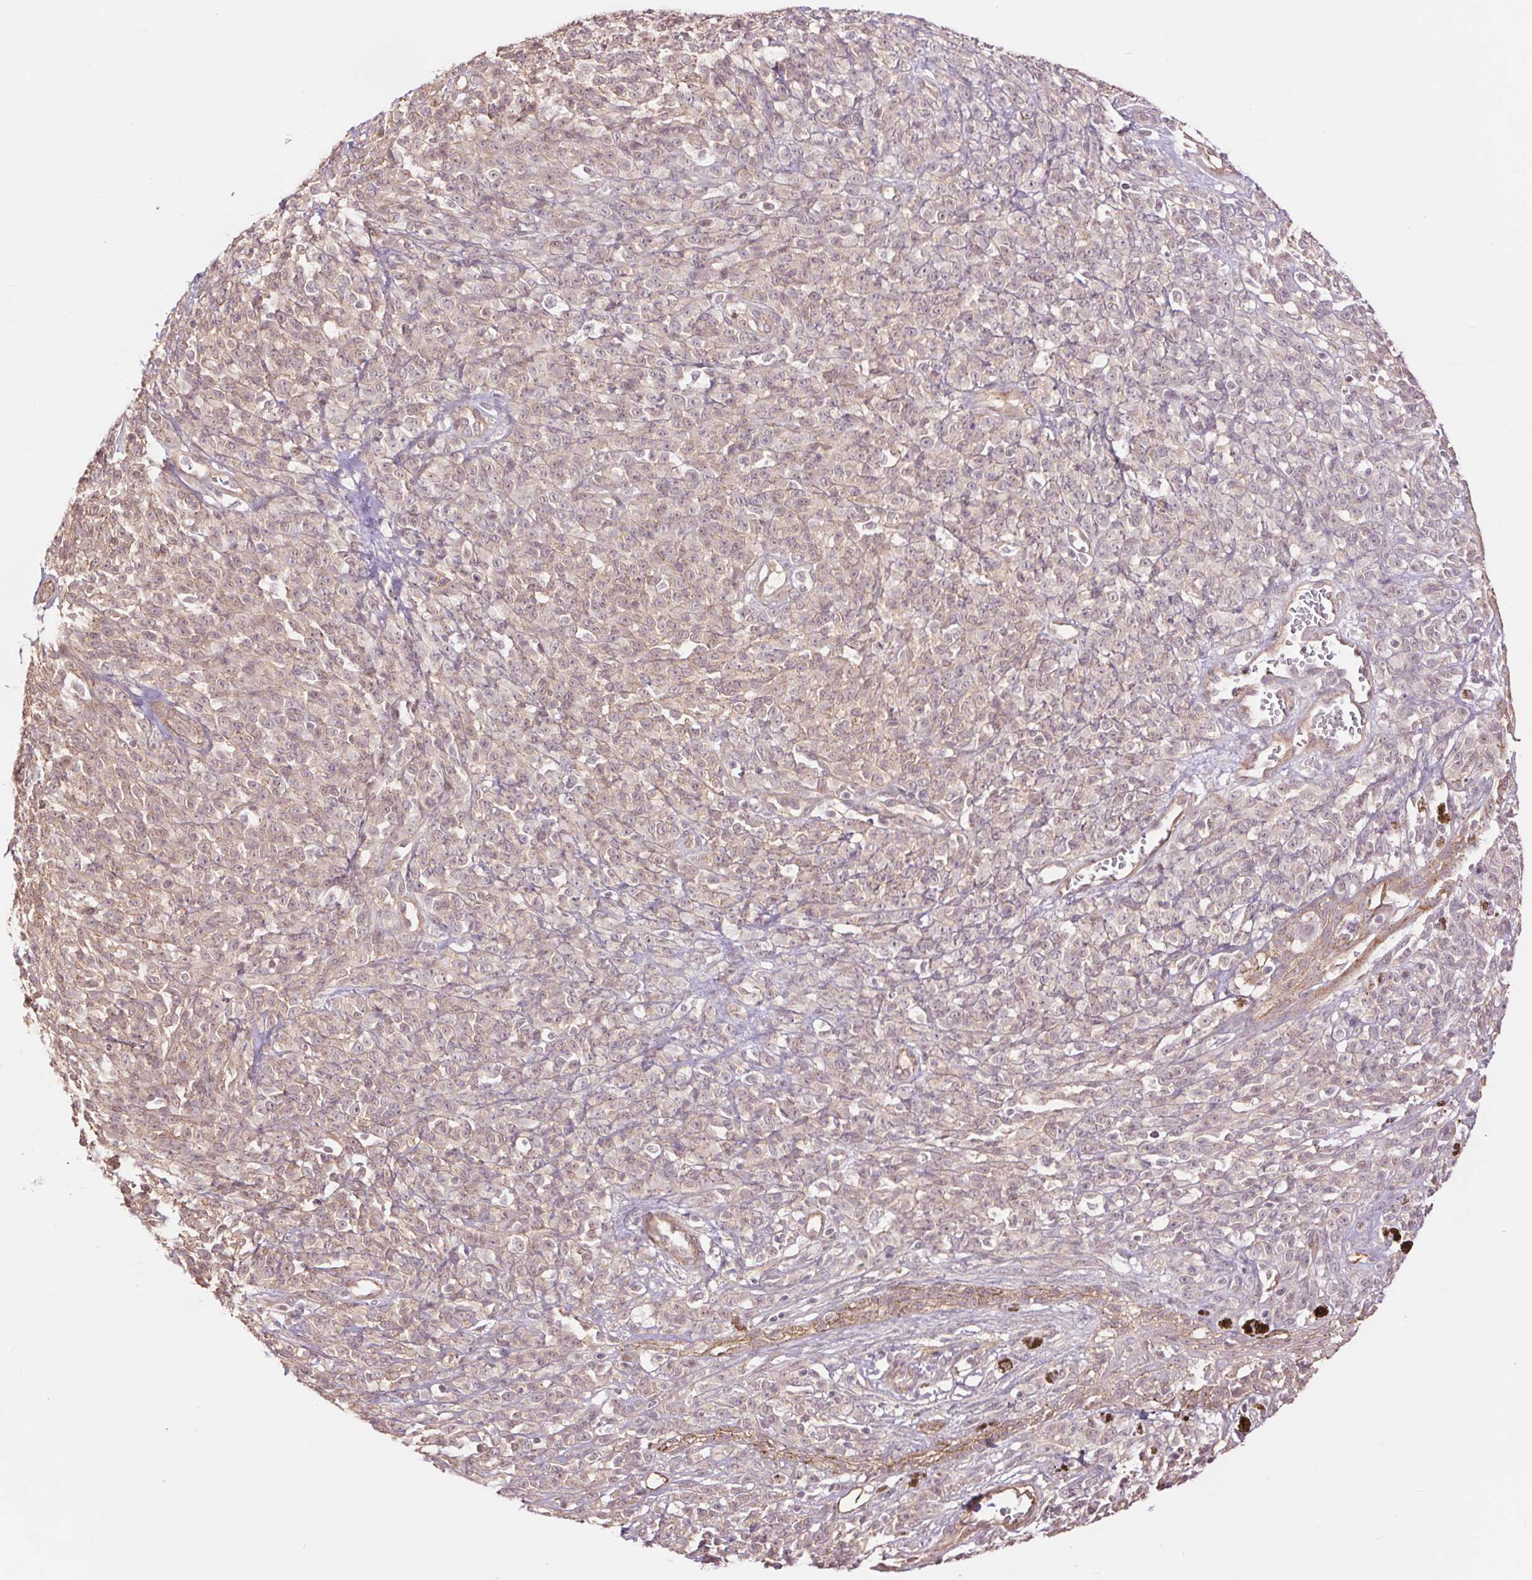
{"staining": {"intensity": "negative", "quantity": "none", "location": "none"}, "tissue": "melanoma", "cell_type": "Tumor cells", "image_type": "cancer", "snomed": [{"axis": "morphology", "description": "Malignant melanoma, NOS"}, {"axis": "topography", "description": "Skin"}, {"axis": "topography", "description": "Skin of trunk"}], "caption": "Photomicrograph shows no significant protein staining in tumor cells of melanoma.", "gene": "PALM", "patient": {"sex": "male", "age": 74}}